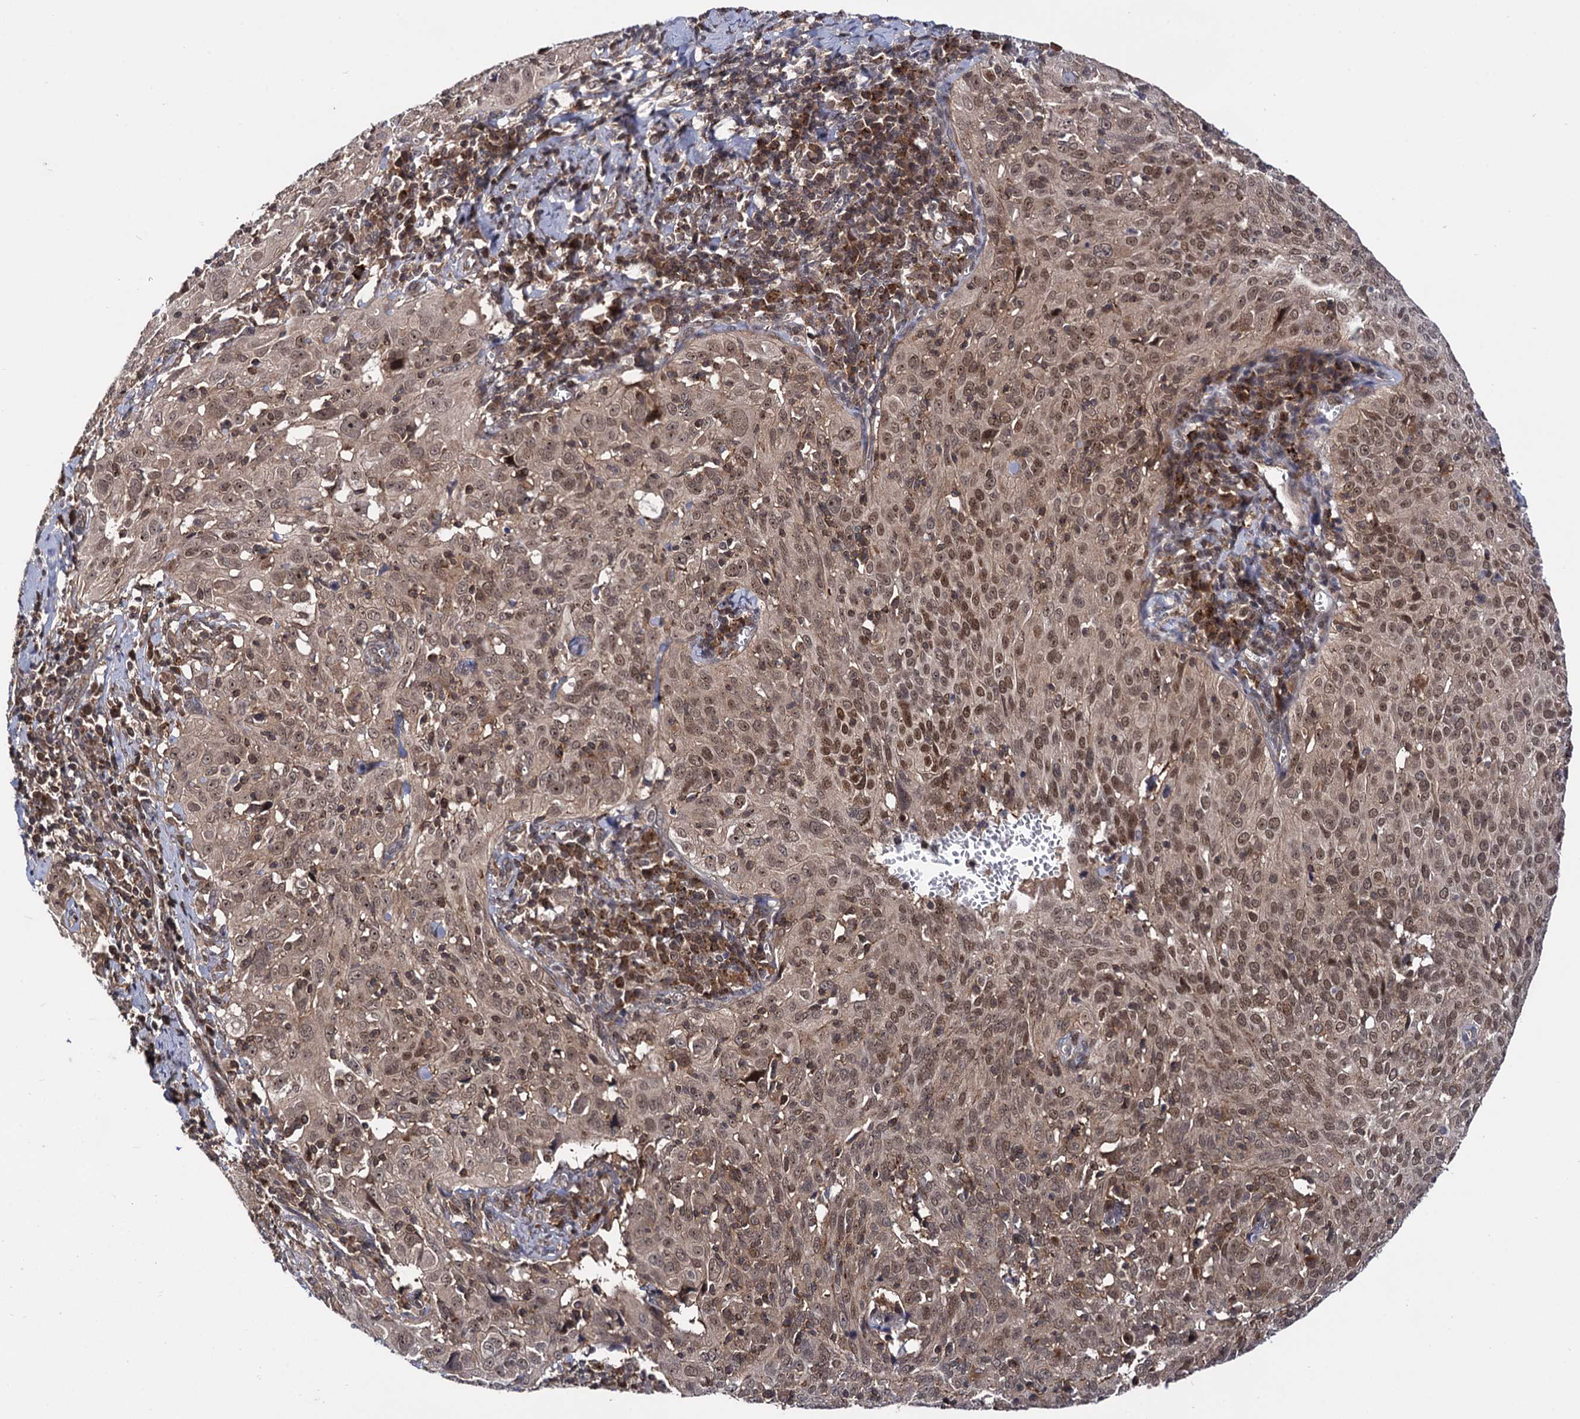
{"staining": {"intensity": "moderate", "quantity": ">75%", "location": "cytoplasmic/membranous,nuclear"}, "tissue": "cervical cancer", "cell_type": "Tumor cells", "image_type": "cancer", "snomed": [{"axis": "morphology", "description": "Squamous cell carcinoma, NOS"}, {"axis": "topography", "description": "Cervix"}], "caption": "A photomicrograph of human cervical cancer stained for a protein exhibits moderate cytoplasmic/membranous and nuclear brown staining in tumor cells.", "gene": "MICAL2", "patient": {"sex": "female", "age": 31}}